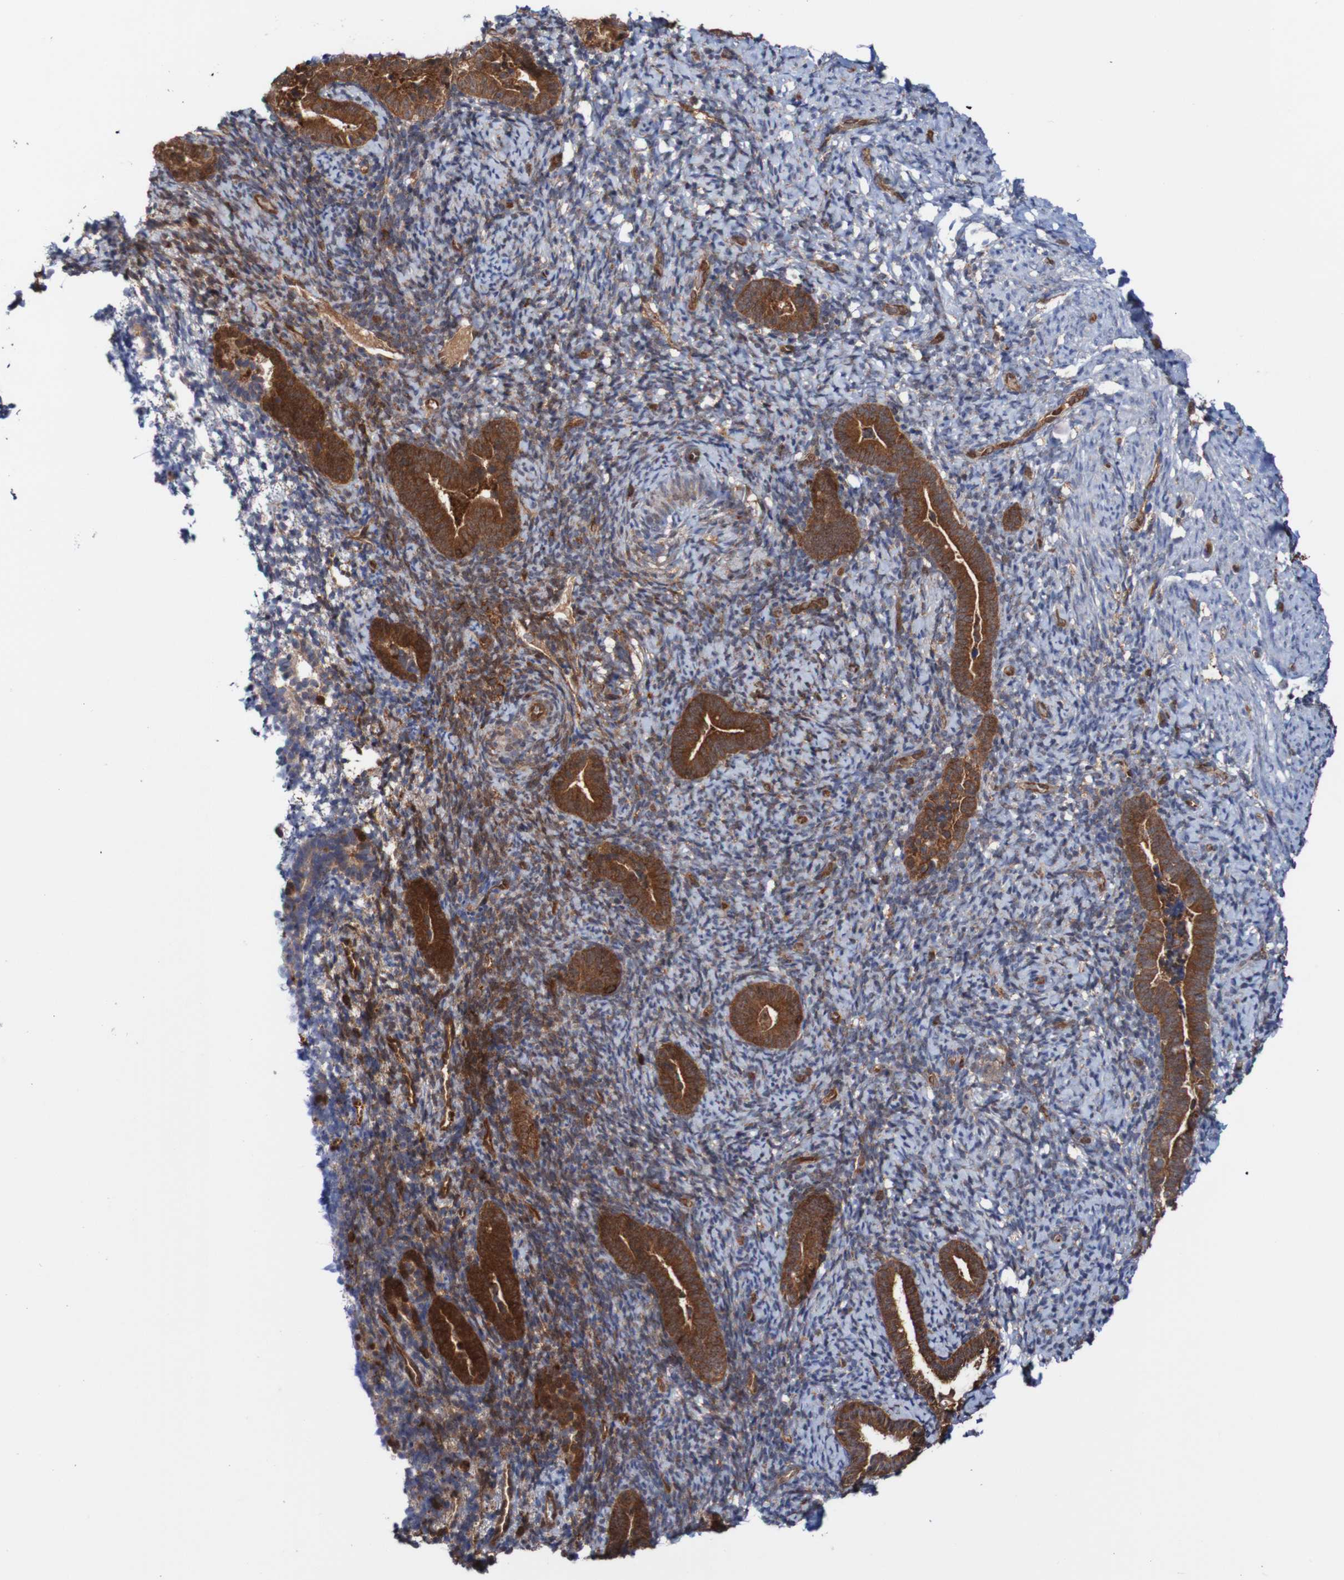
{"staining": {"intensity": "negative", "quantity": "none", "location": "none"}, "tissue": "endometrium", "cell_type": "Cells in endometrial stroma", "image_type": "normal", "snomed": [{"axis": "morphology", "description": "Normal tissue, NOS"}, {"axis": "topography", "description": "Endometrium"}], "caption": "DAB immunohistochemical staining of unremarkable human endometrium demonstrates no significant staining in cells in endometrial stroma. (IHC, brightfield microscopy, high magnification).", "gene": "RIGI", "patient": {"sex": "female", "age": 51}}